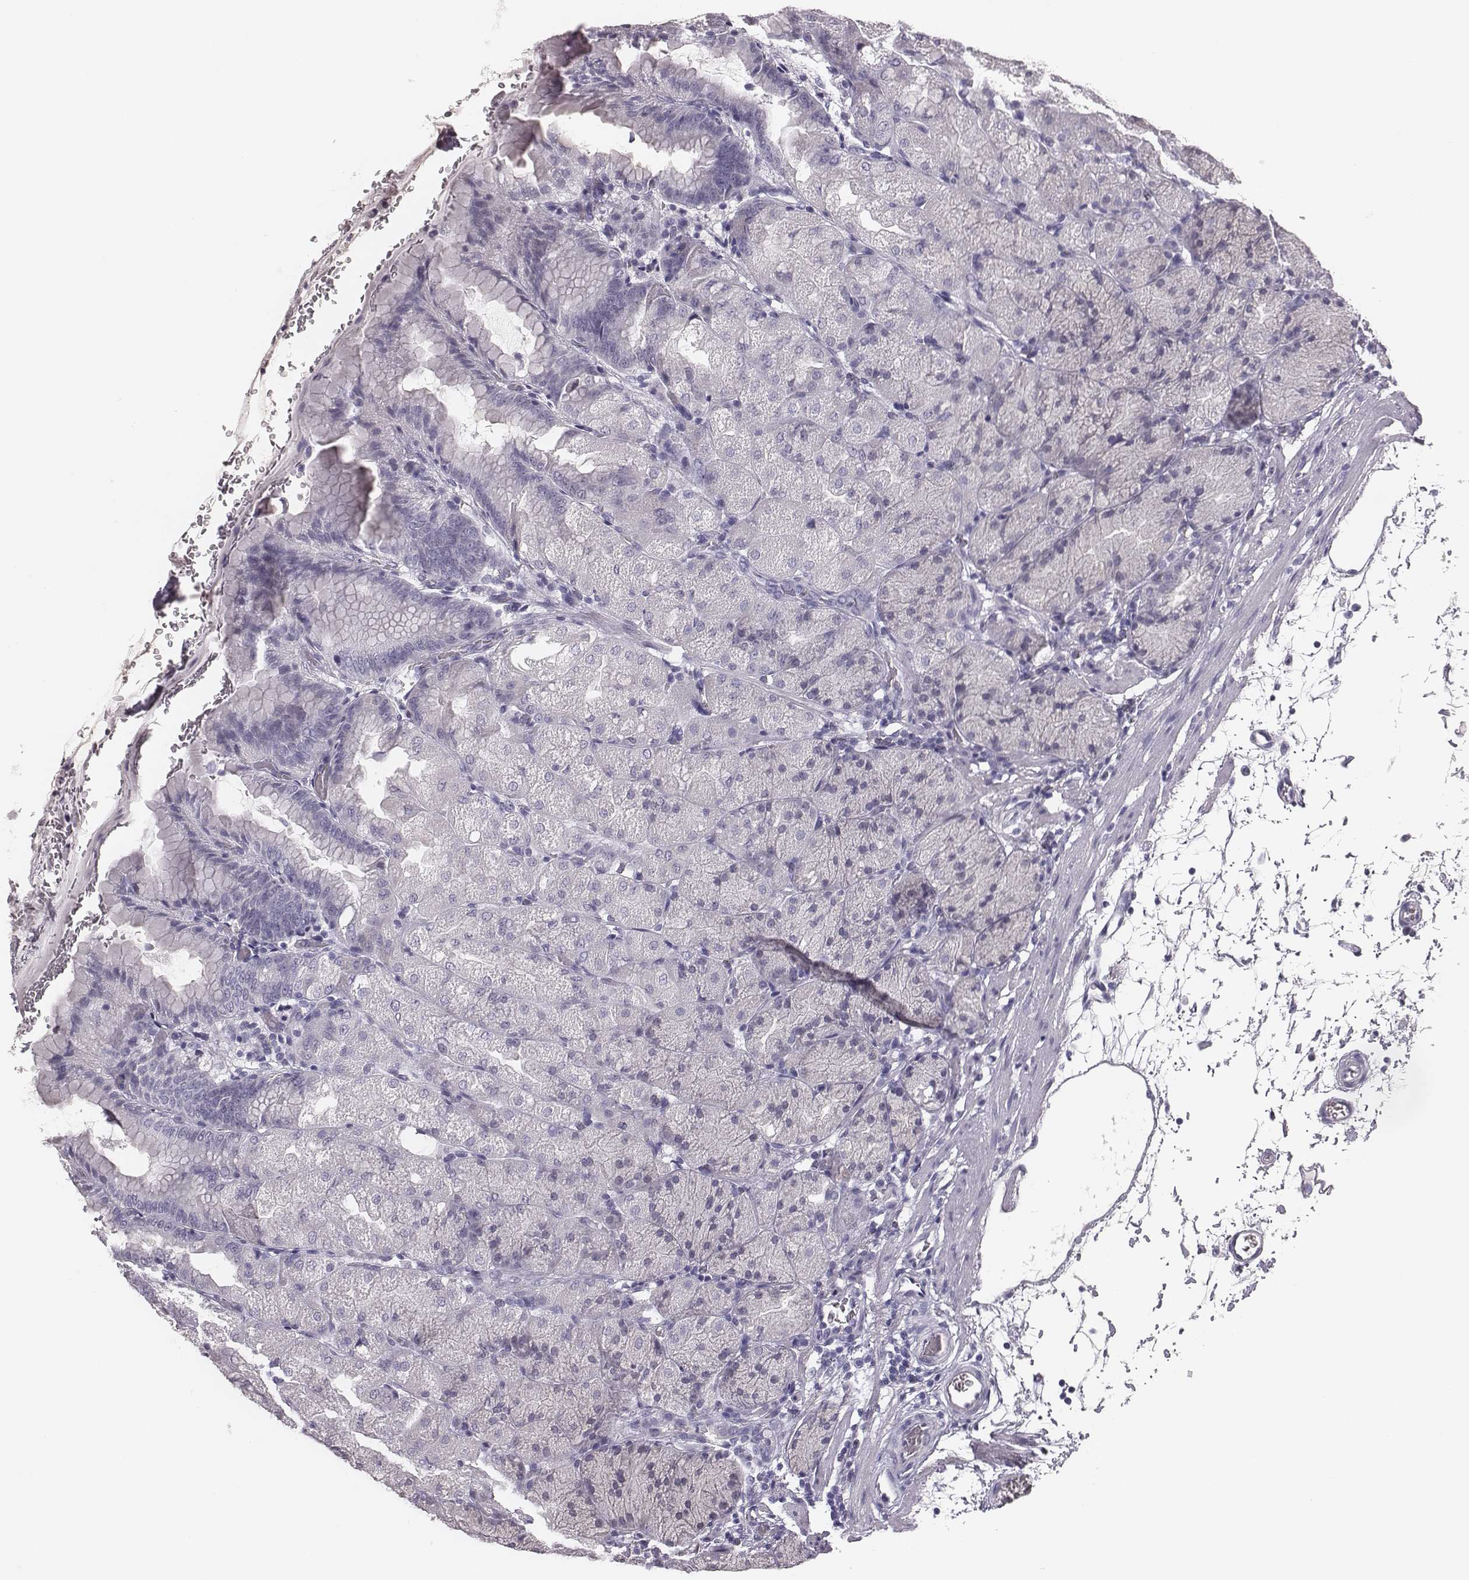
{"staining": {"intensity": "negative", "quantity": "none", "location": "none"}, "tissue": "stomach", "cell_type": "Glandular cells", "image_type": "normal", "snomed": [{"axis": "morphology", "description": "Normal tissue, NOS"}, {"axis": "topography", "description": "Stomach, upper"}, {"axis": "topography", "description": "Stomach"}, {"axis": "topography", "description": "Stomach, lower"}], "caption": "A histopathology image of stomach stained for a protein demonstrates no brown staining in glandular cells. The staining is performed using DAB (3,3'-diaminobenzidine) brown chromogen with nuclei counter-stained in using hematoxylin.", "gene": "CSH1", "patient": {"sex": "male", "age": 62}}